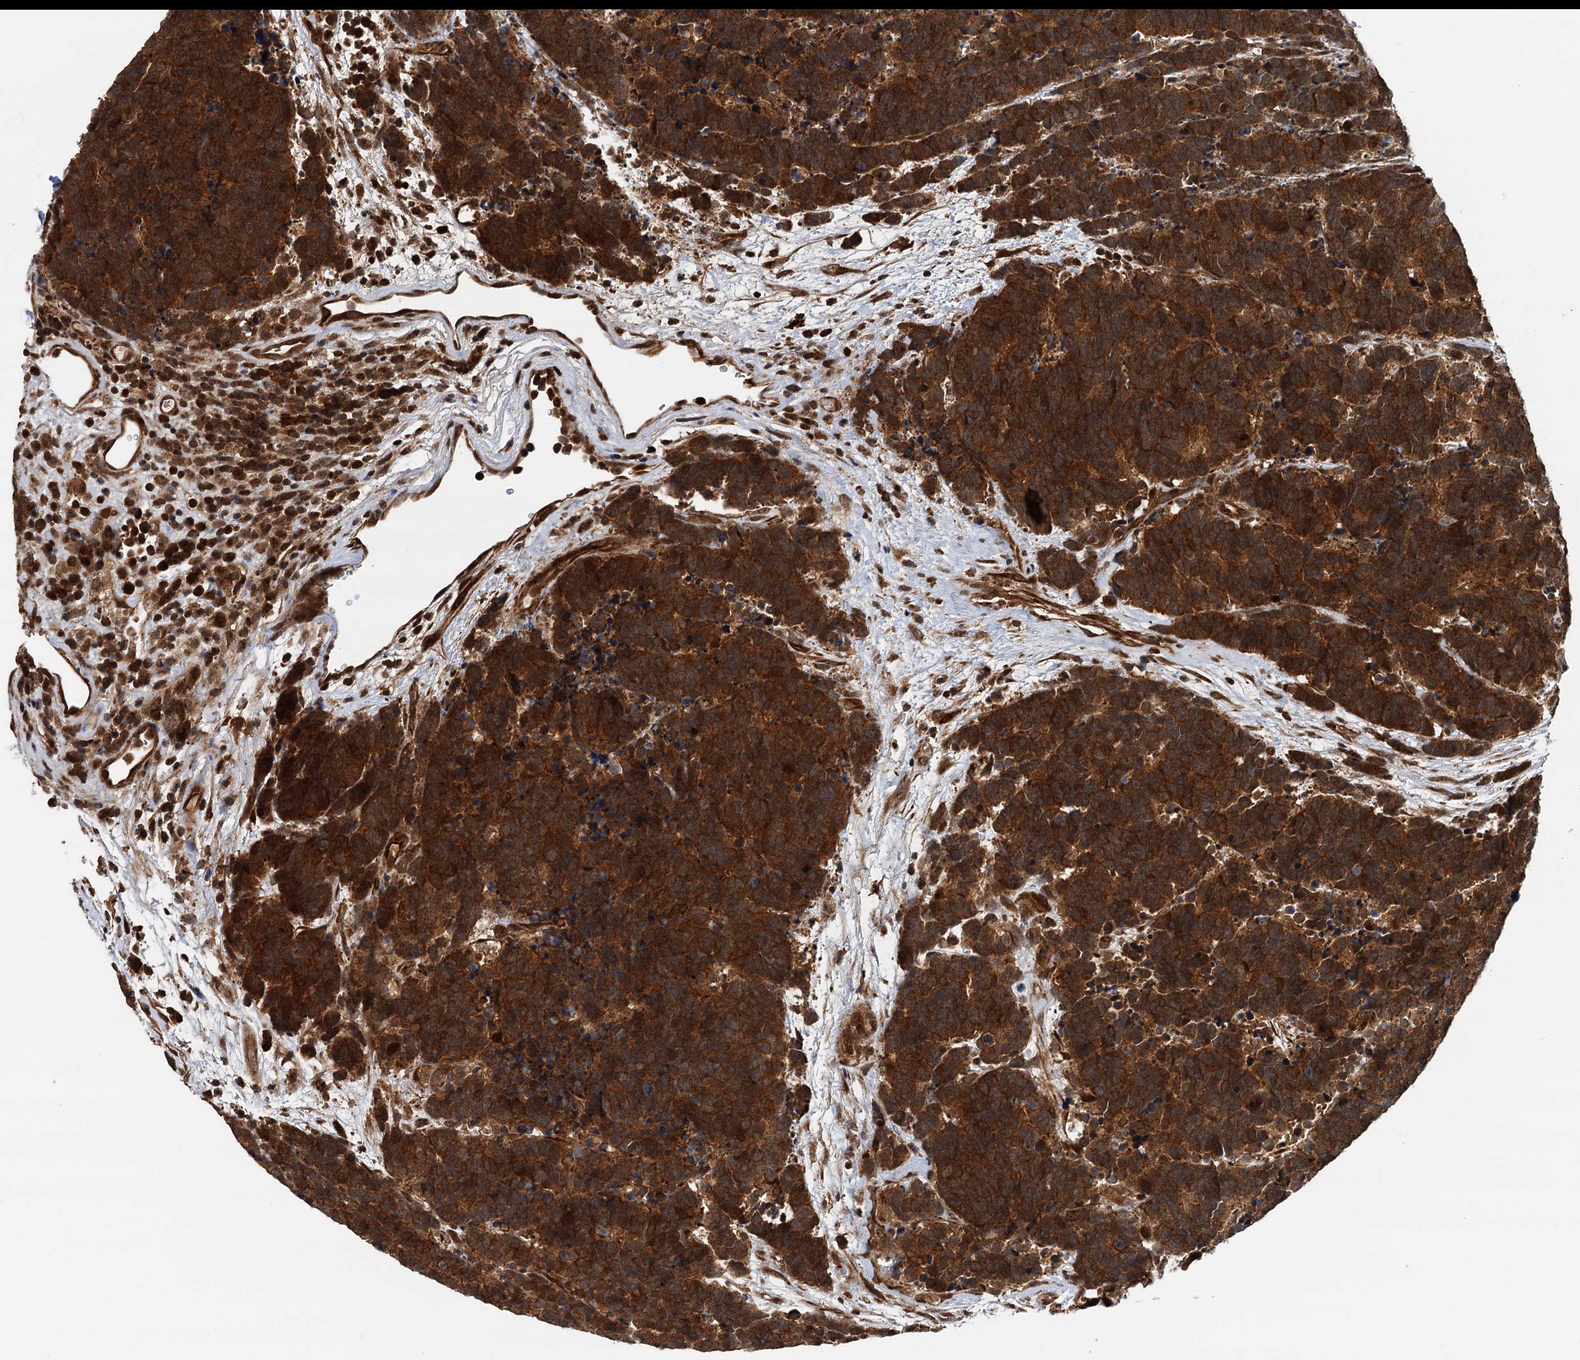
{"staining": {"intensity": "strong", "quantity": ">75%", "location": "cytoplasmic/membranous"}, "tissue": "carcinoid", "cell_type": "Tumor cells", "image_type": "cancer", "snomed": [{"axis": "morphology", "description": "Carcinoma, NOS"}, {"axis": "morphology", "description": "Carcinoid, malignant, NOS"}, {"axis": "topography", "description": "Urinary bladder"}], "caption": "The image displays immunohistochemical staining of carcinoma. There is strong cytoplasmic/membranous positivity is present in about >75% of tumor cells. The staining was performed using DAB (3,3'-diaminobenzidine), with brown indicating positive protein expression. Nuclei are stained blue with hematoxylin.", "gene": "STUB1", "patient": {"sex": "male", "age": 57}}